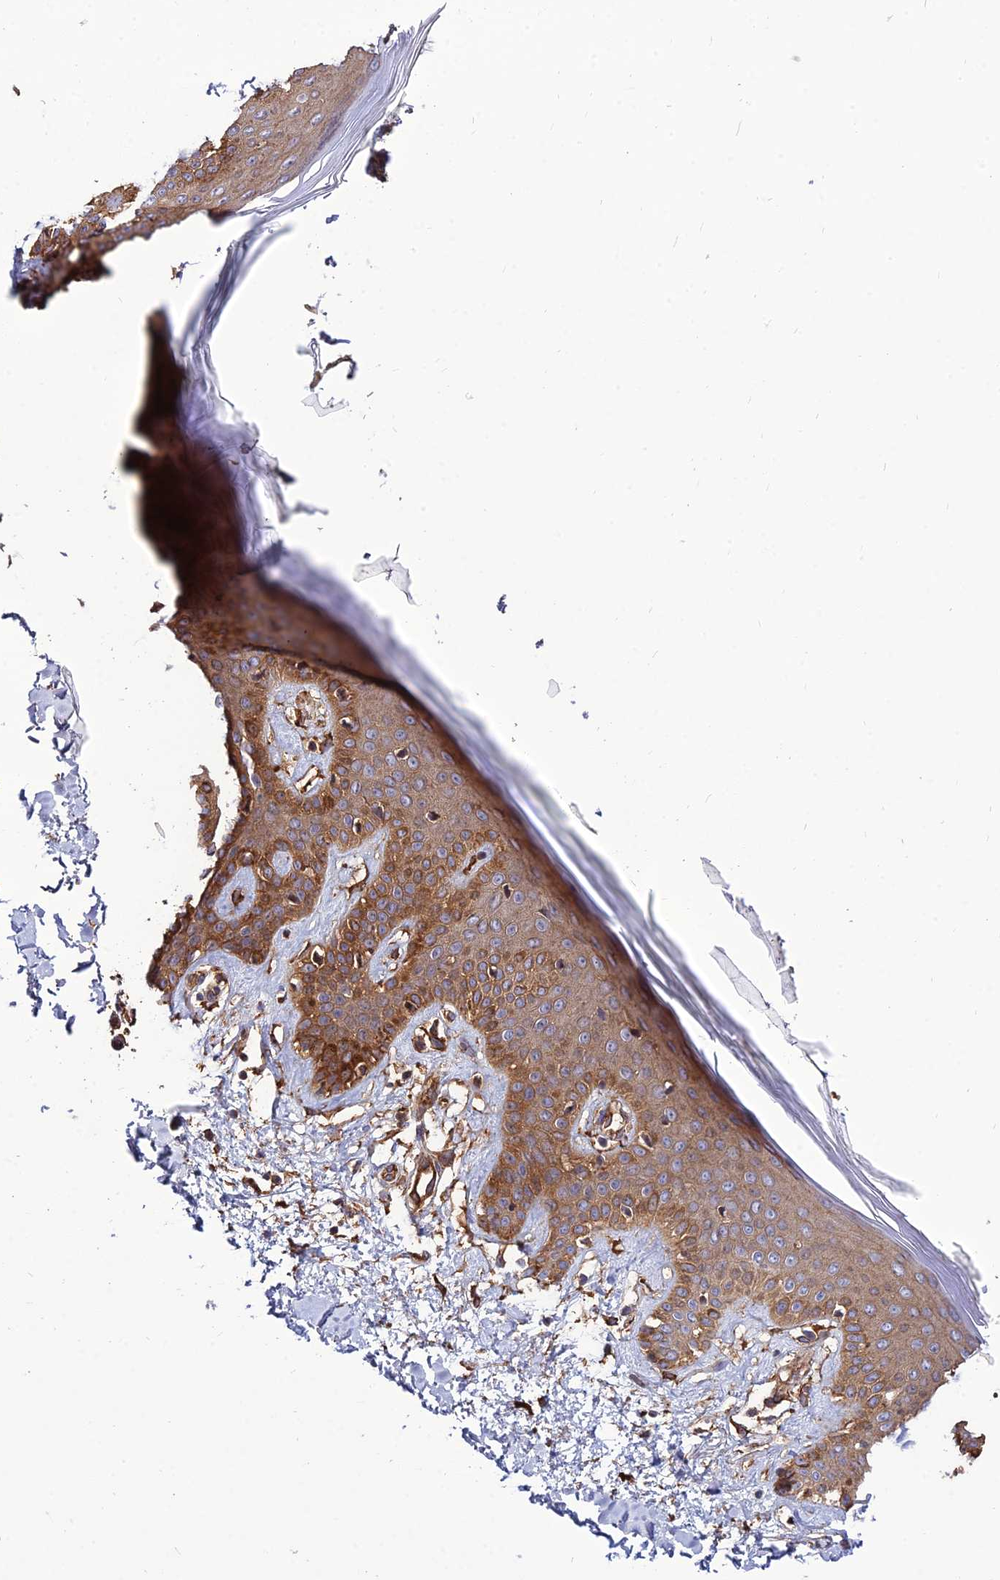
{"staining": {"intensity": "moderate", "quantity": ">75%", "location": "cytoplasmic/membranous"}, "tissue": "skin", "cell_type": "Fibroblasts", "image_type": "normal", "snomed": [{"axis": "morphology", "description": "Normal tissue, NOS"}, {"axis": "topography", "description": "Skin"}], "caption": "Immunohistochemical staining of benign human skin reveals moderate cytoplasmic/membranous protein expression in approximately >75% of fibroblasts. (DAB (3,3'-diaminobenzidine) IHC with brightfield microscopy, high magnification).", "gene": "CRTAP", "patient": {"sex": "female", "age": 64}}